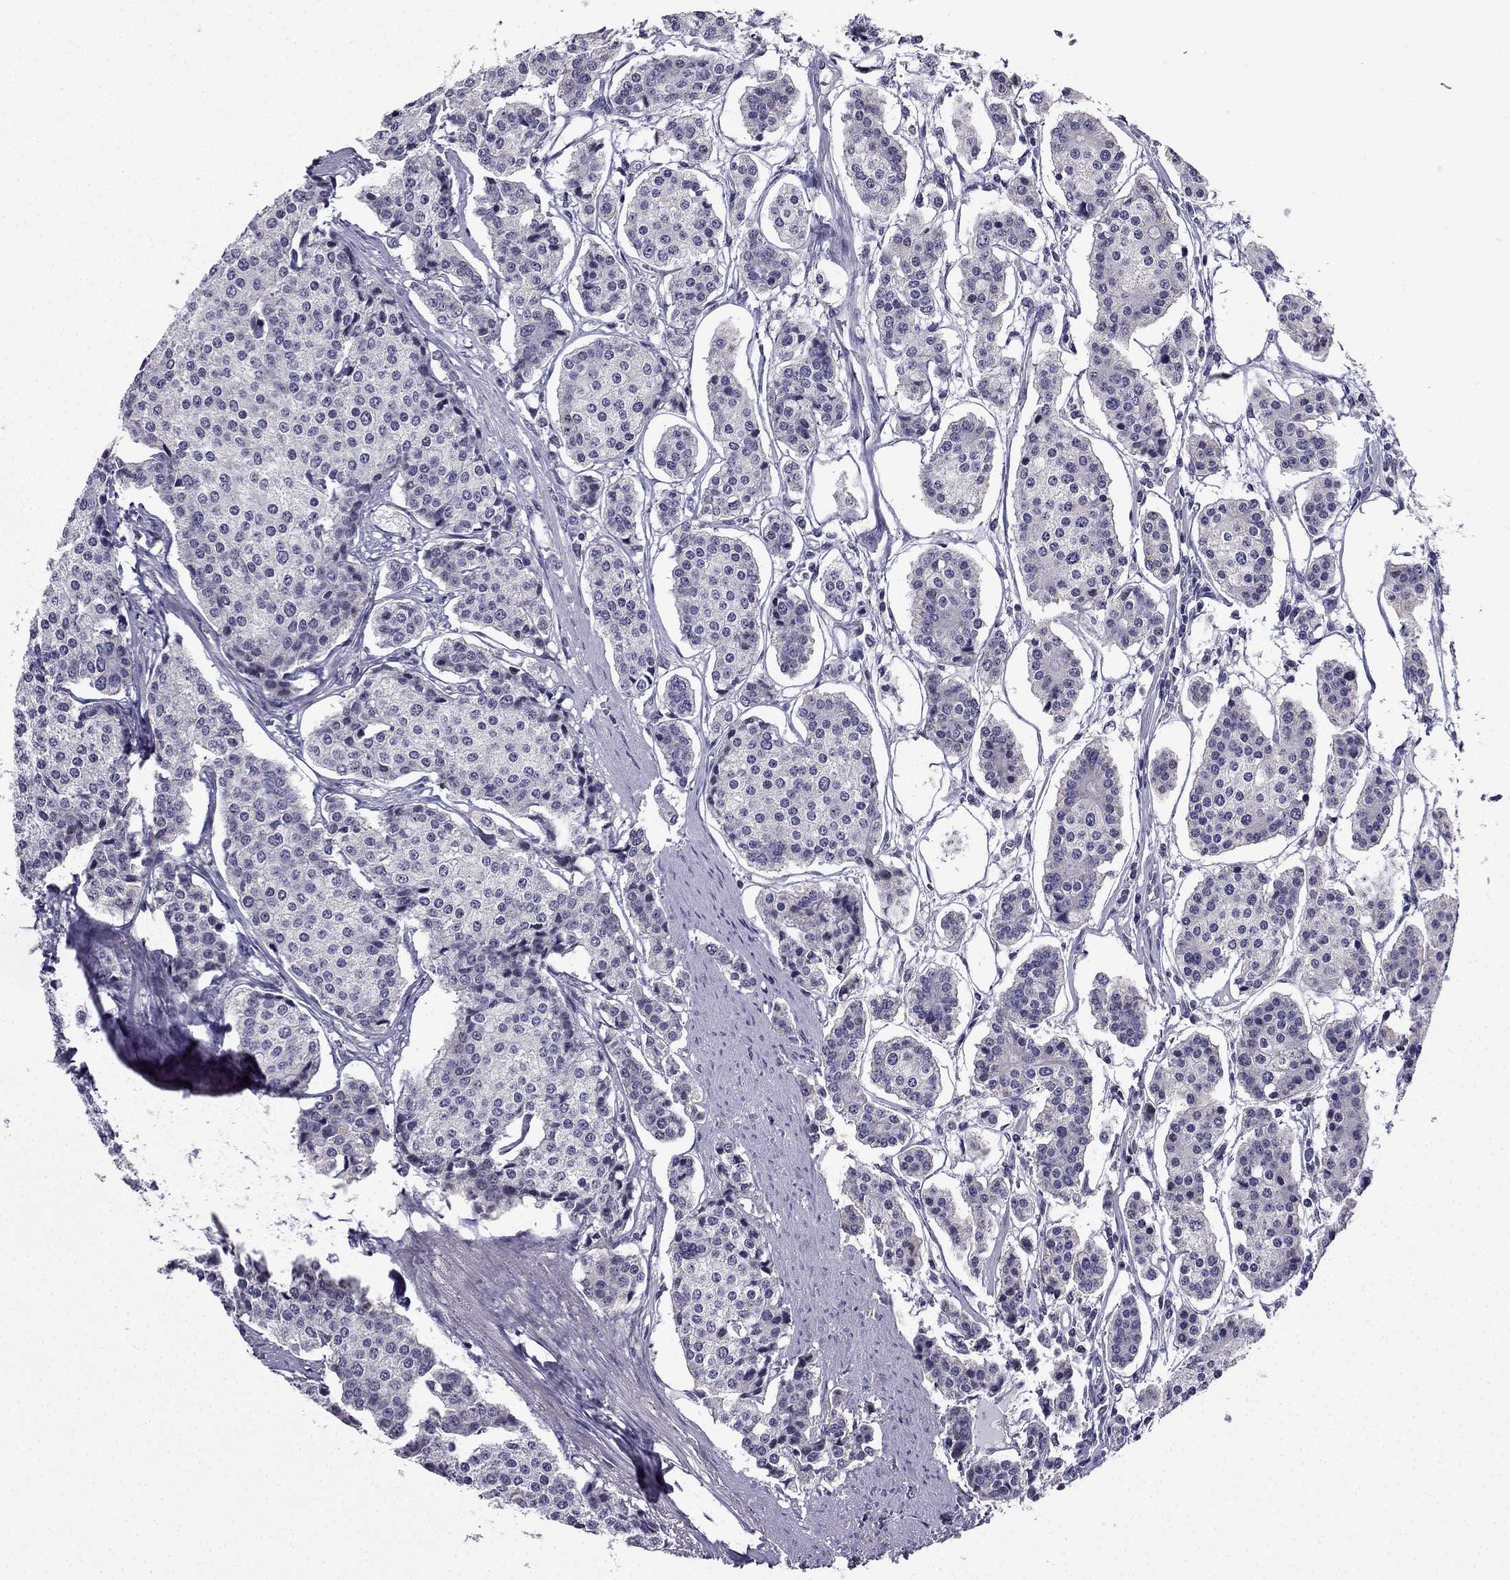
{"staining": {"intensity": "negative", "quantity": "none", "location": "none"}, "tissue": "carcinoid", "cell_type": "Tumor cells", "image_type": "cancer", "snomed": [{"axis": "morphology", "description": "Carcinoid, malignant, NOS"}, {"axis": "topography", "description": "Small intestine"}], "caption": "High magnification brightfield microscopy of carcinoid stained with DAB (brown) and counterstained with hematoxylin (blue): tumor cells show no significant expression.", "gene": "SLC6A2", "patient": {"sex": "female", "age": 65}}